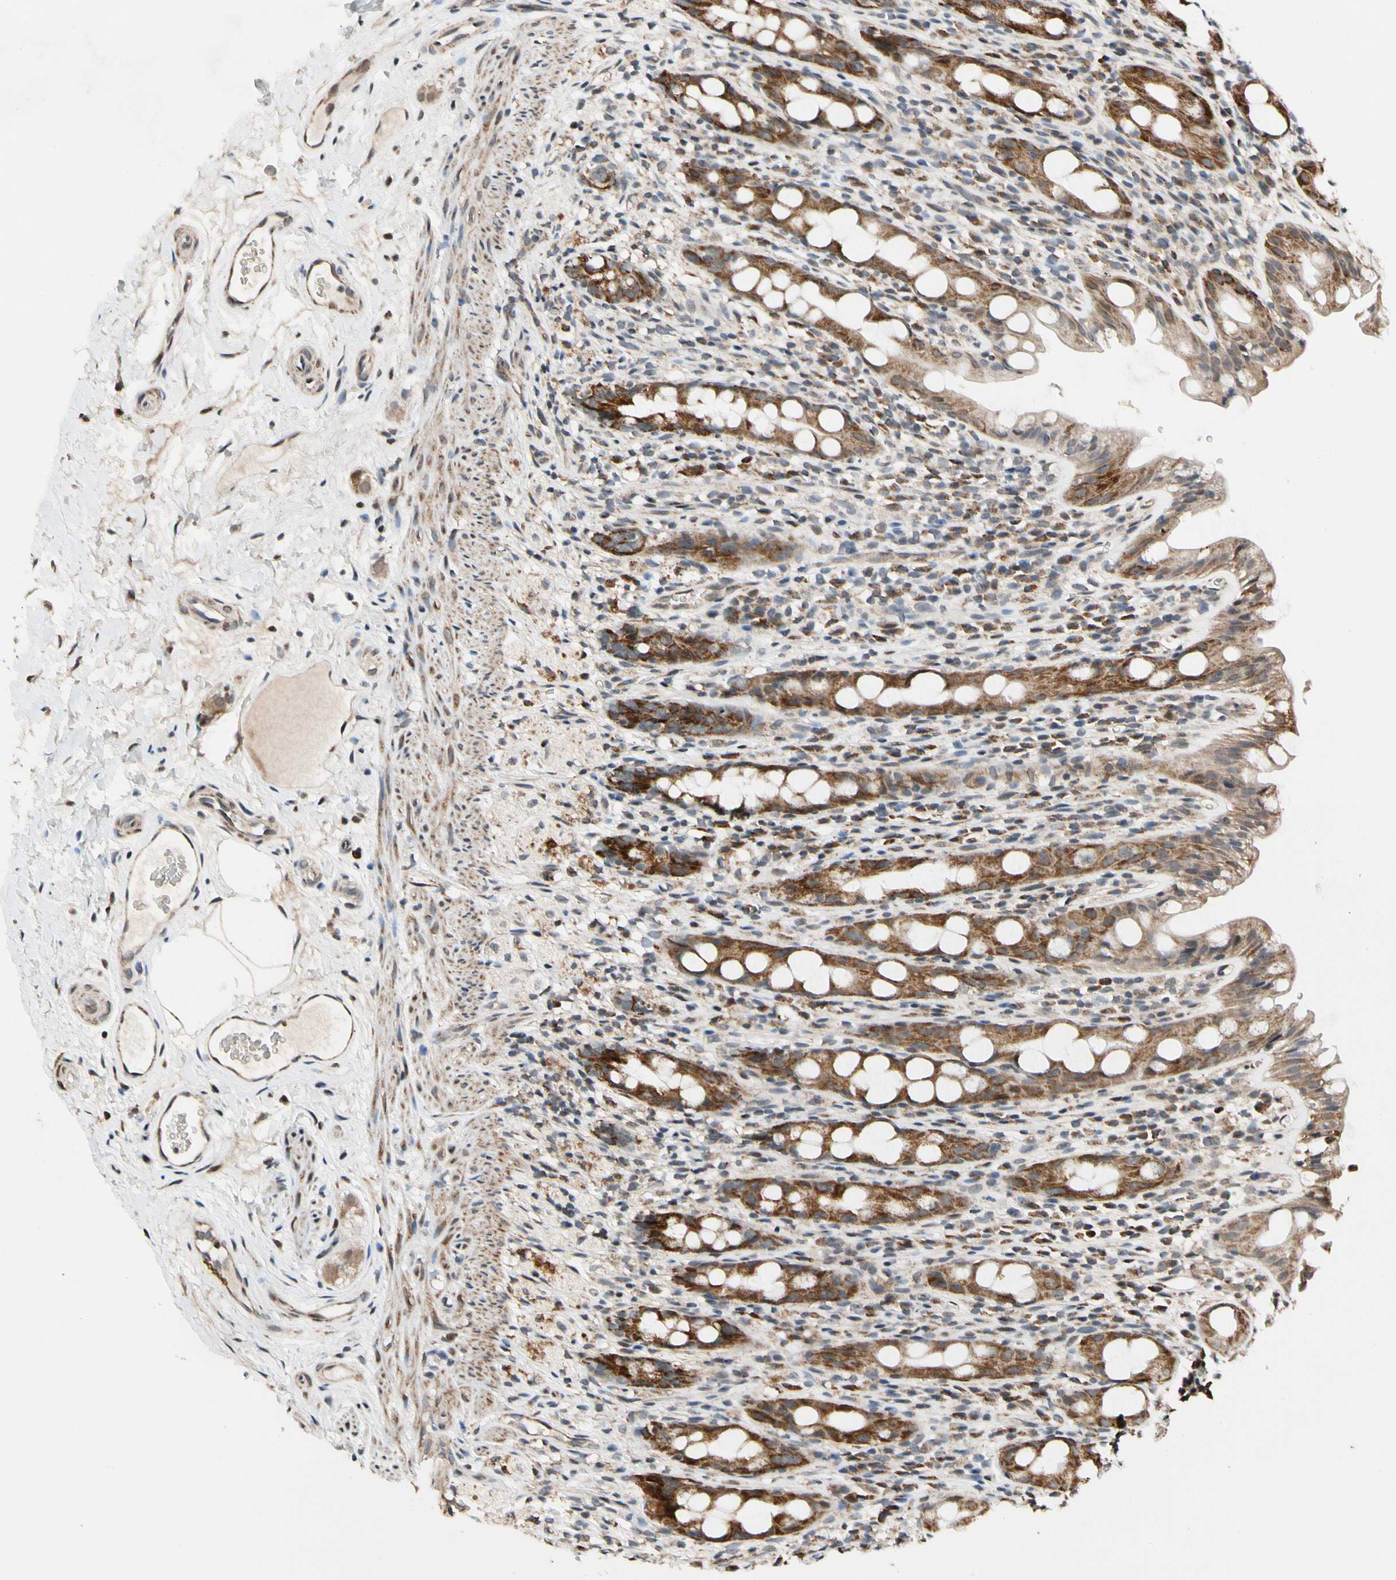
{"staining": {"intensity": "strong", "quantity": ">75%", "location": "cytoplasmic/membranous"}, "tissue": "rectum", "cell_type": "Glandular cells", "image_type": "normal", "snomed": [{"axis": "morphology", "description": "Normal tissue, NOS"}, {"axis": "topography", "description": "Rectum"}], "caption": "Brown immunohistochemical staining in unremarkable rectum reveals strong cytoplasmic/membranous expression in approximately >75% of glandular cells. The protein of interest is shown in brown color, while the nuclei are stained blue.", "gene": "KHDC4", "patient": {"sex": "male", "age": 44}}